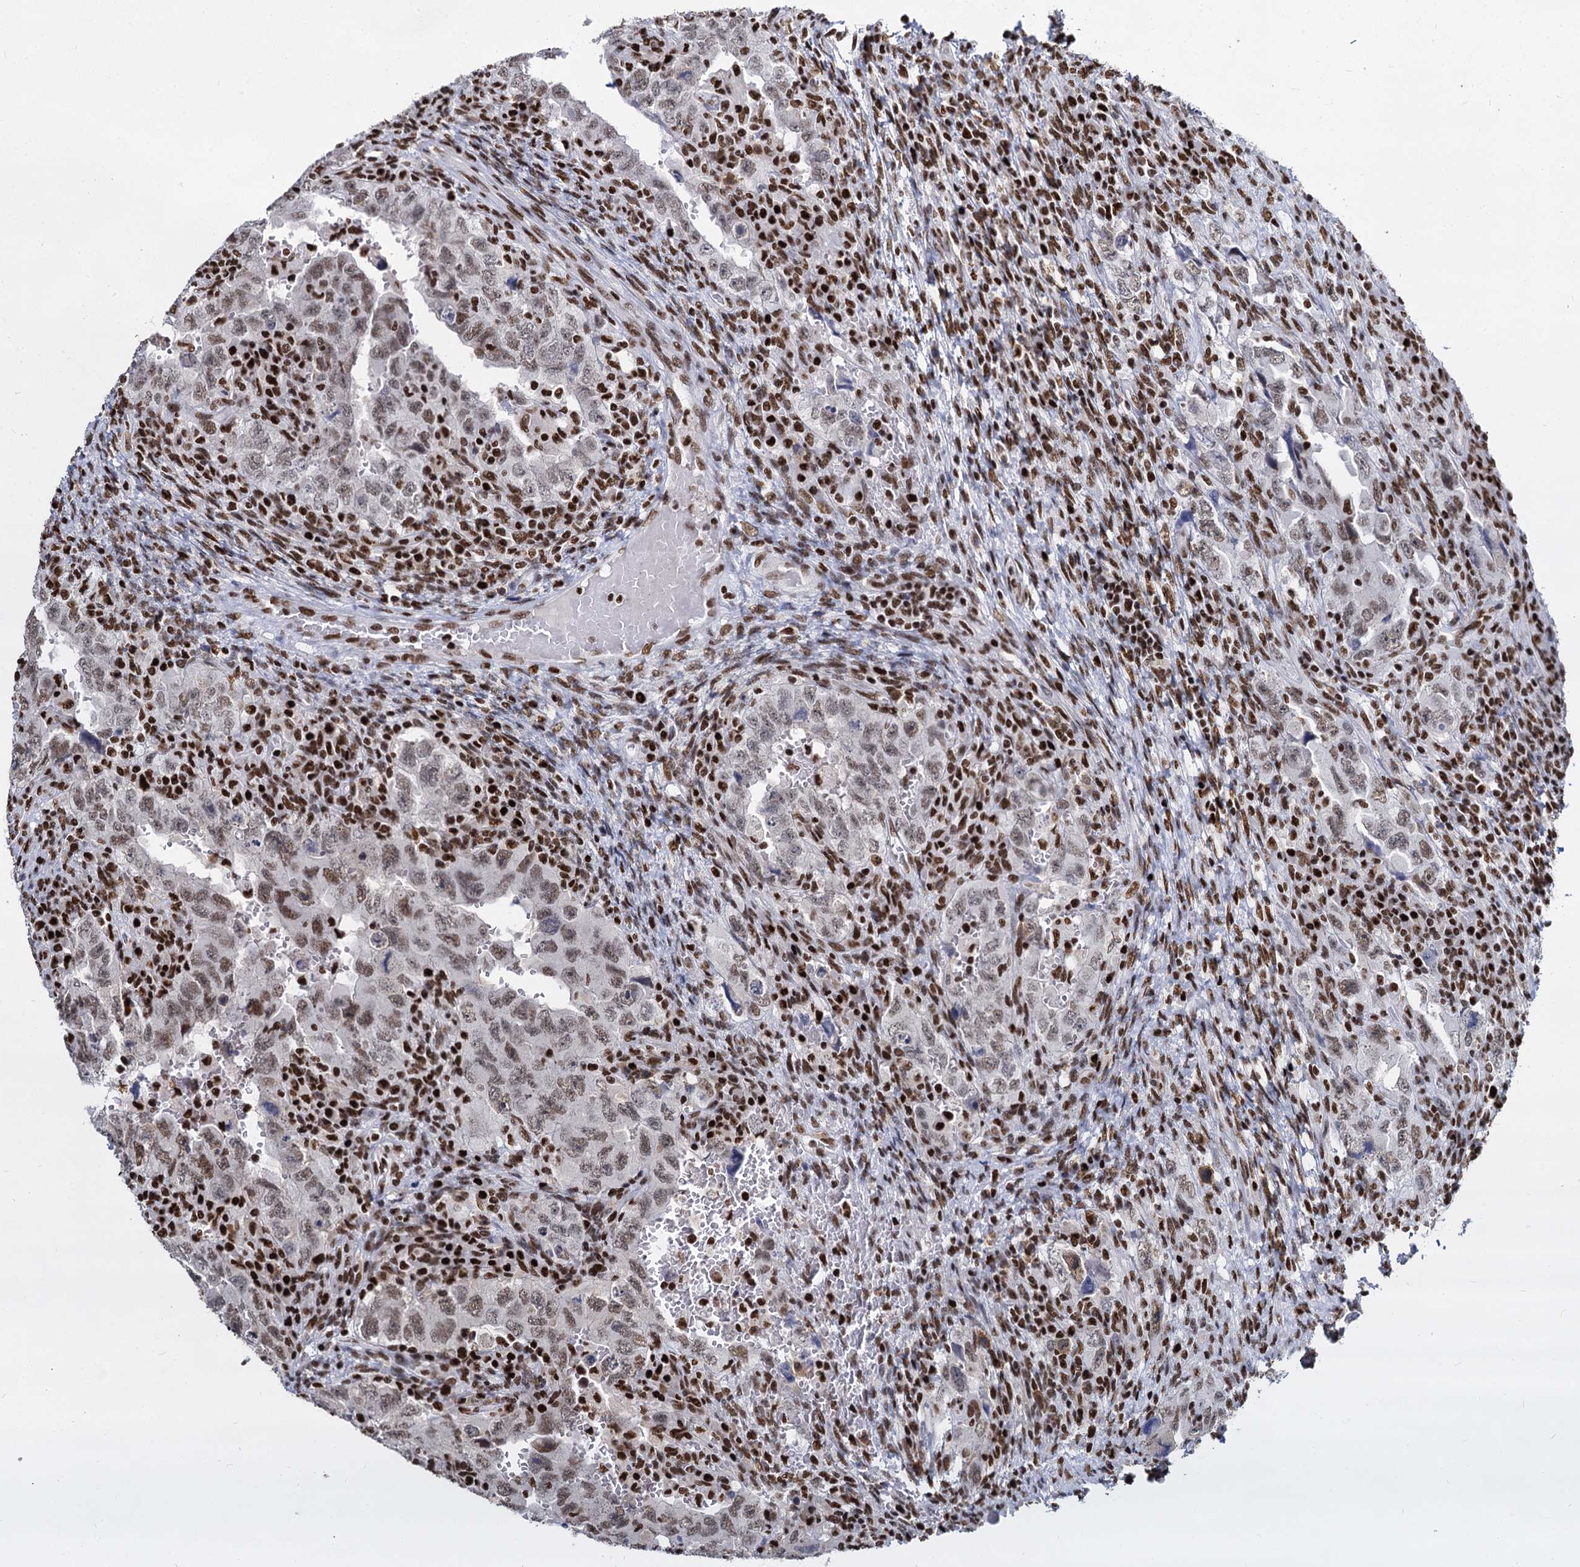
{"staining": {"intensity": "moderate", "quantity": "25%-75%", "location": "nuclear"}, "tissue": "testis cancer", "cell_type": "Tumor cells", "image_type": "cancer", "snomed": [{"axis": "morphology", "description": "Carcinoma, Embryonal, NOS"}, {"axis": "topography", "description": "Testis"}], "caption": "High-magnification brightfield microscopy of testis cancer stained with DAB (3,3'-diaminobenzidine) (brown) and counterstained with hematoxylin (blue). tumor cells exhibit moderate nuclear positivity is appreciated in about25%-75% of cells.", "gene": "DCPS", "patient": {"sex": "male", "age": 26}}